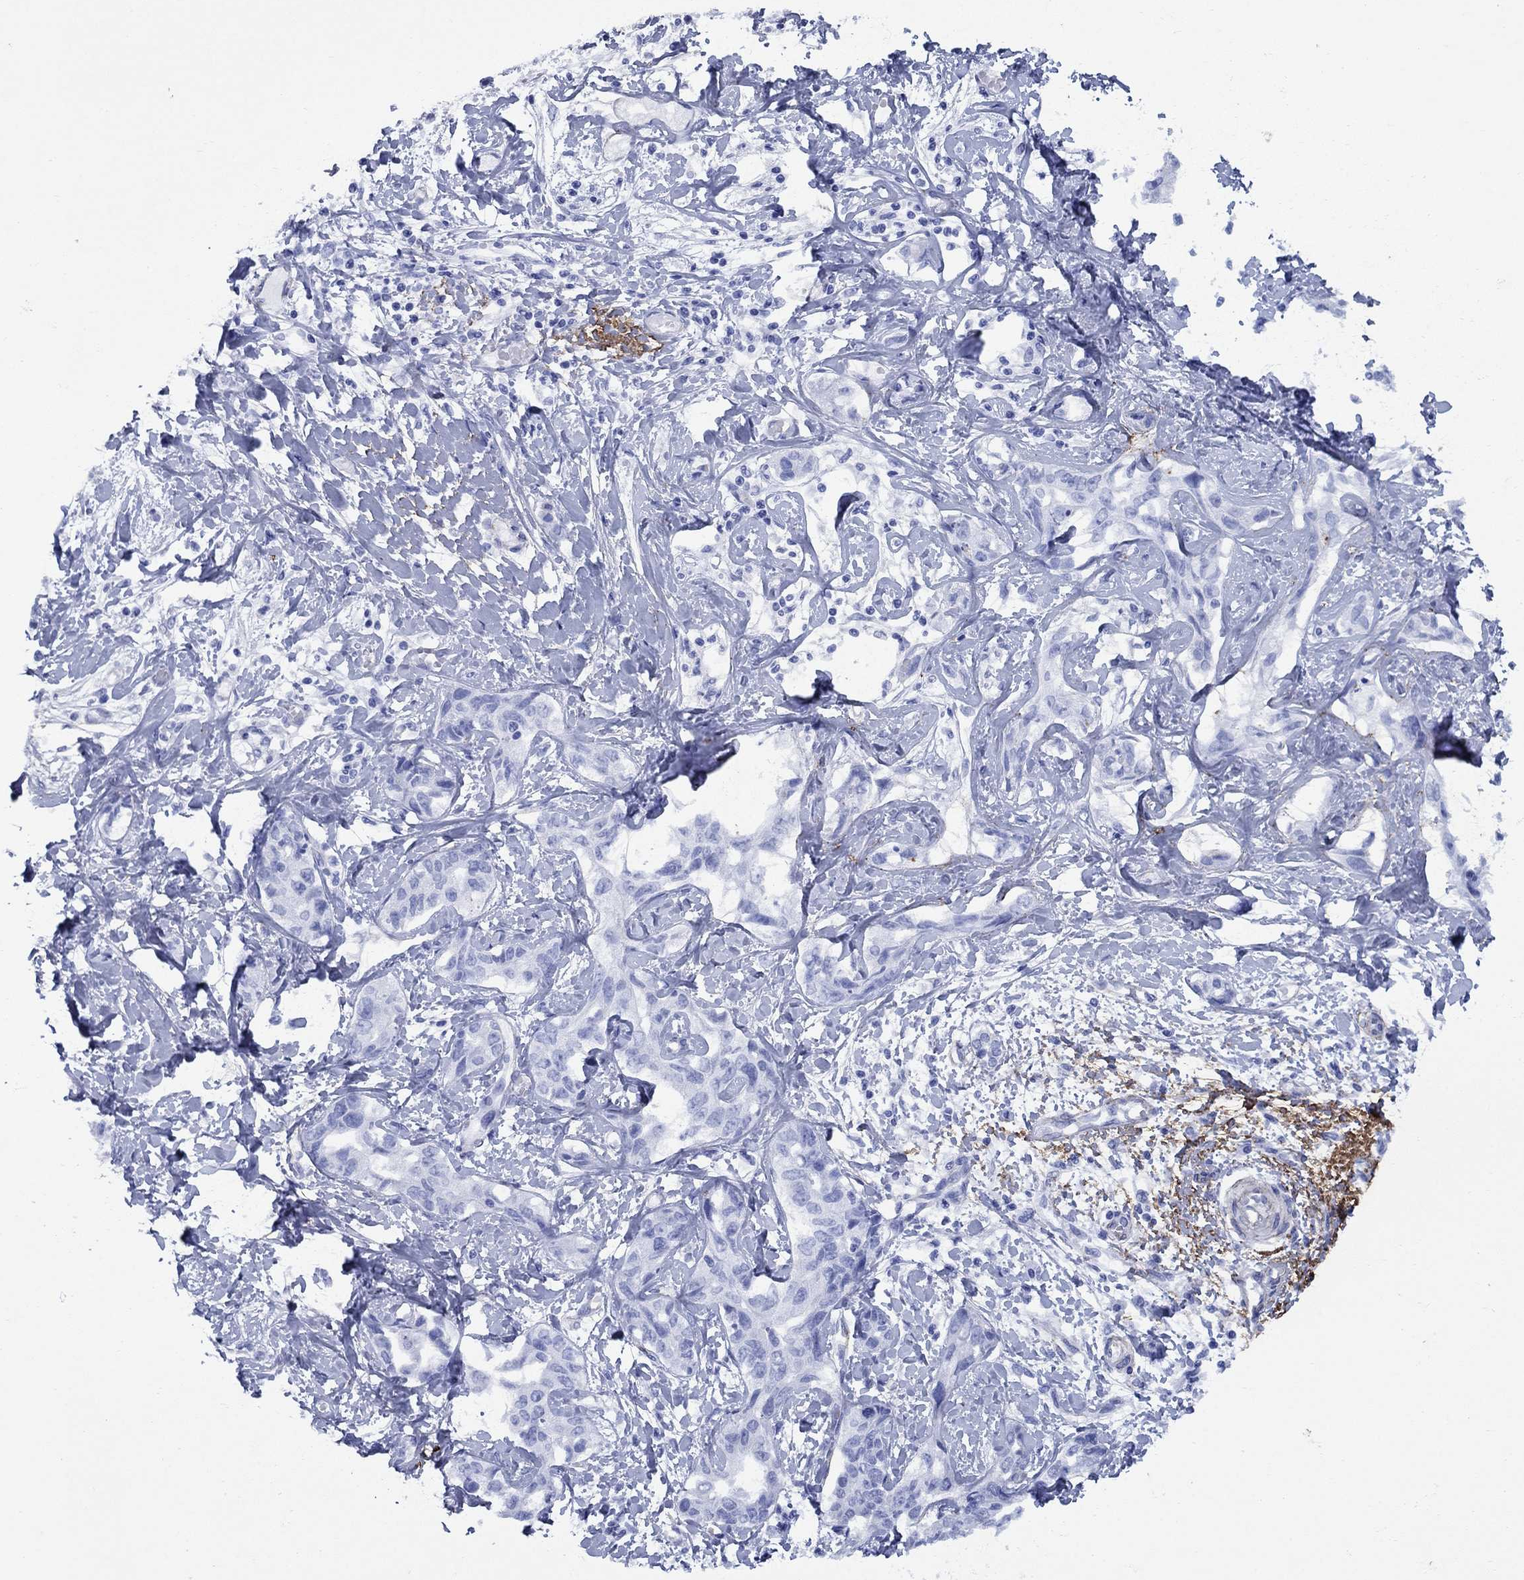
{"staining": {"intensity": "negative", "quantity": "none", "location": "none"}, "tissue": "liver cancer", "cell_type": "Tumor cells", "image_type": "cancer", "snomed": [{"axis": "morphology", "description": "Cholangiocarcinoma"}, {"axis": "topography", "description": "Liver"}], "caption": "Liver cholangiocarcinoma stained for a protein using immunohistochemistry shows no positivity tumor cells.", "gene": "VTN", "patient": {"sex": "male", "age": 59}}